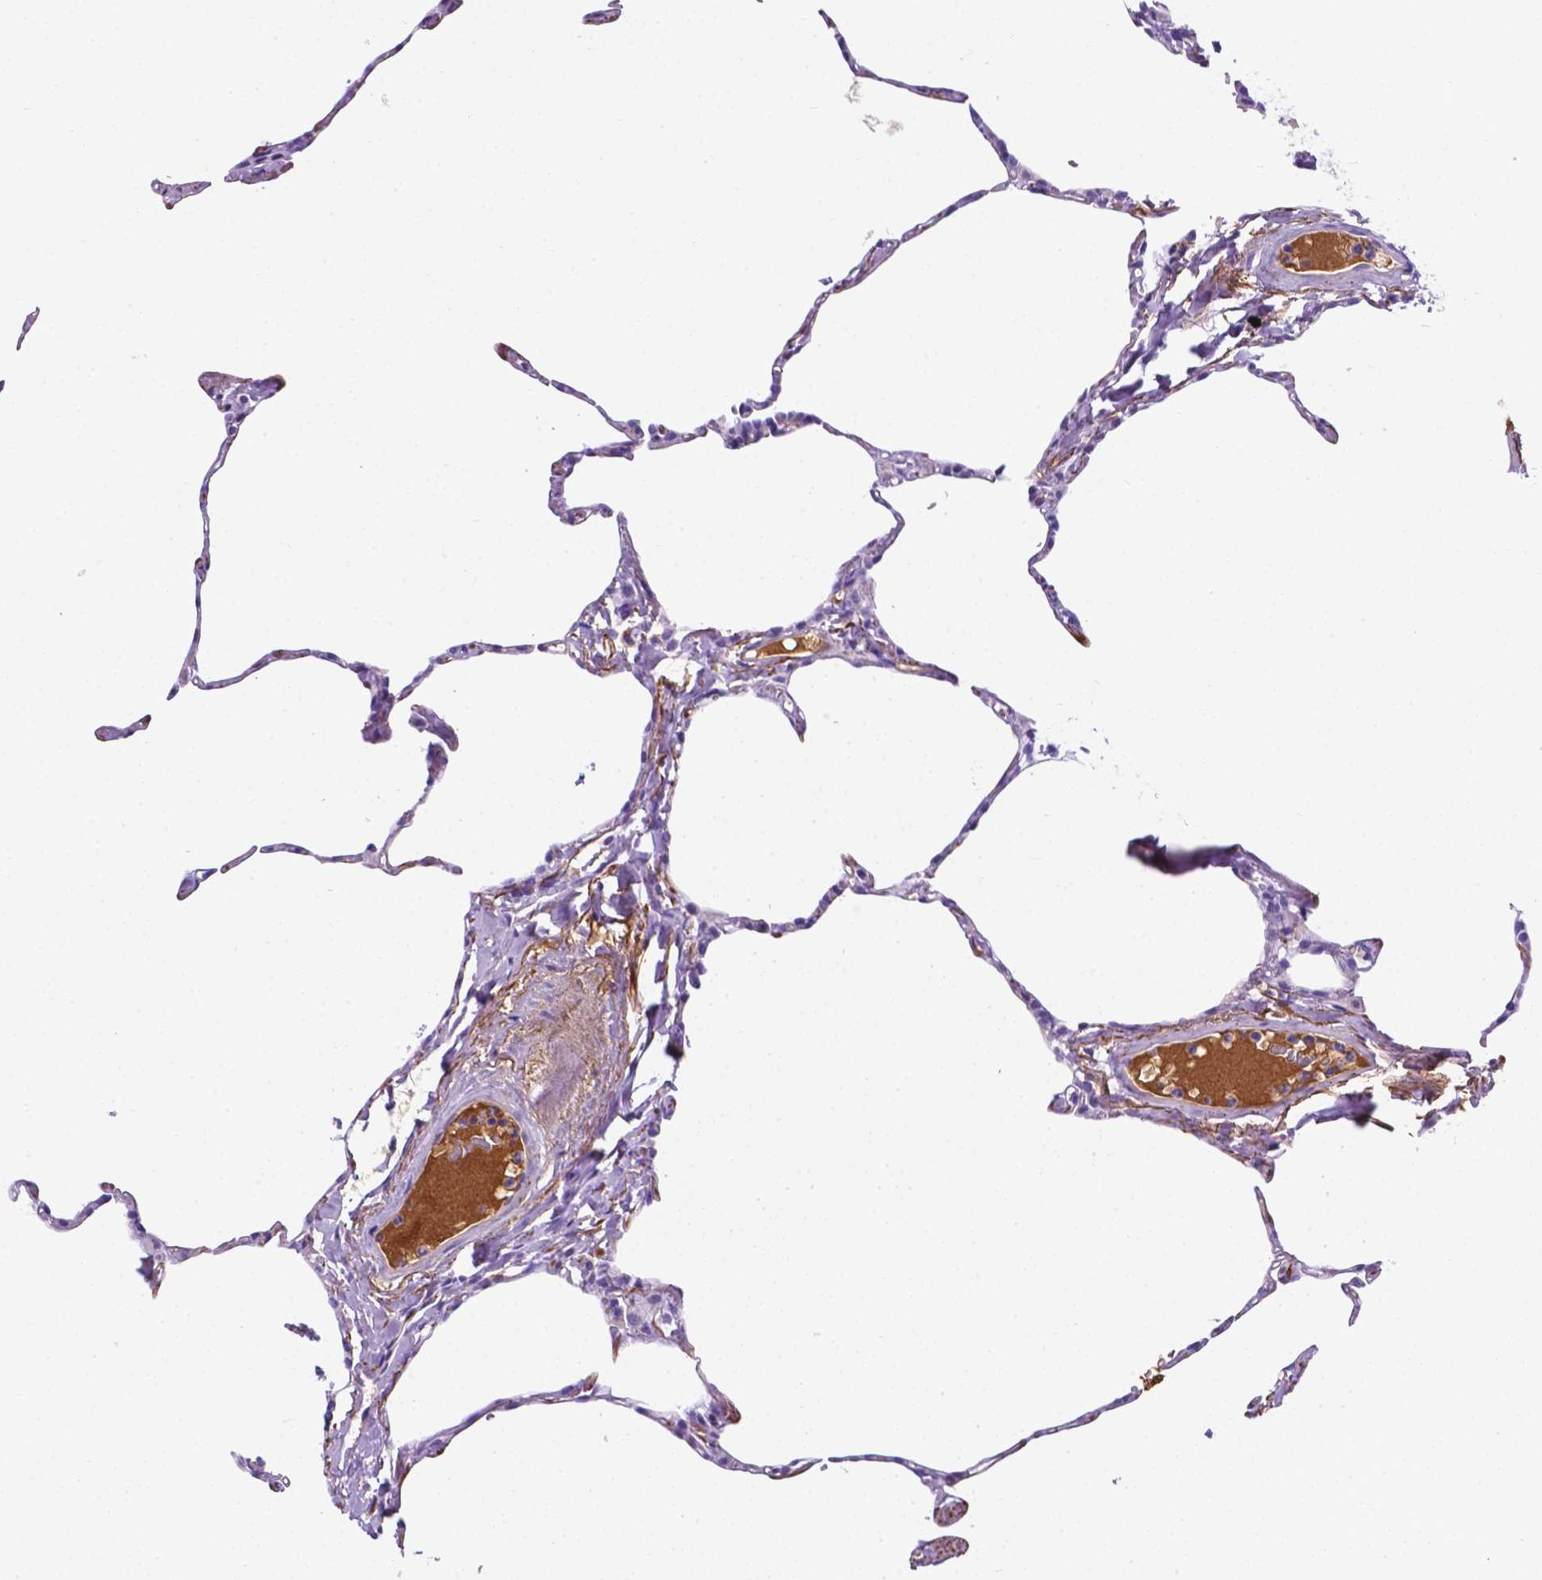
{"staining": {"intensity": "negative", "quantity": "none", "location": "none"}, "tissue": "lung", "cell_type": "Alveolar cells", "image_type": "normal", "snomed": [{"axis": "morphology", "description": "Normal tissue, NOS"}, {"axis": "topography", "description": "Lung"}], "caption": "This is a histopathology image of immunohistochemistry staining of unremarkable lung, which shows no staining in alveolar cells.", "gene": "APOE", "patient": {"sex": "male", "age": 65}}